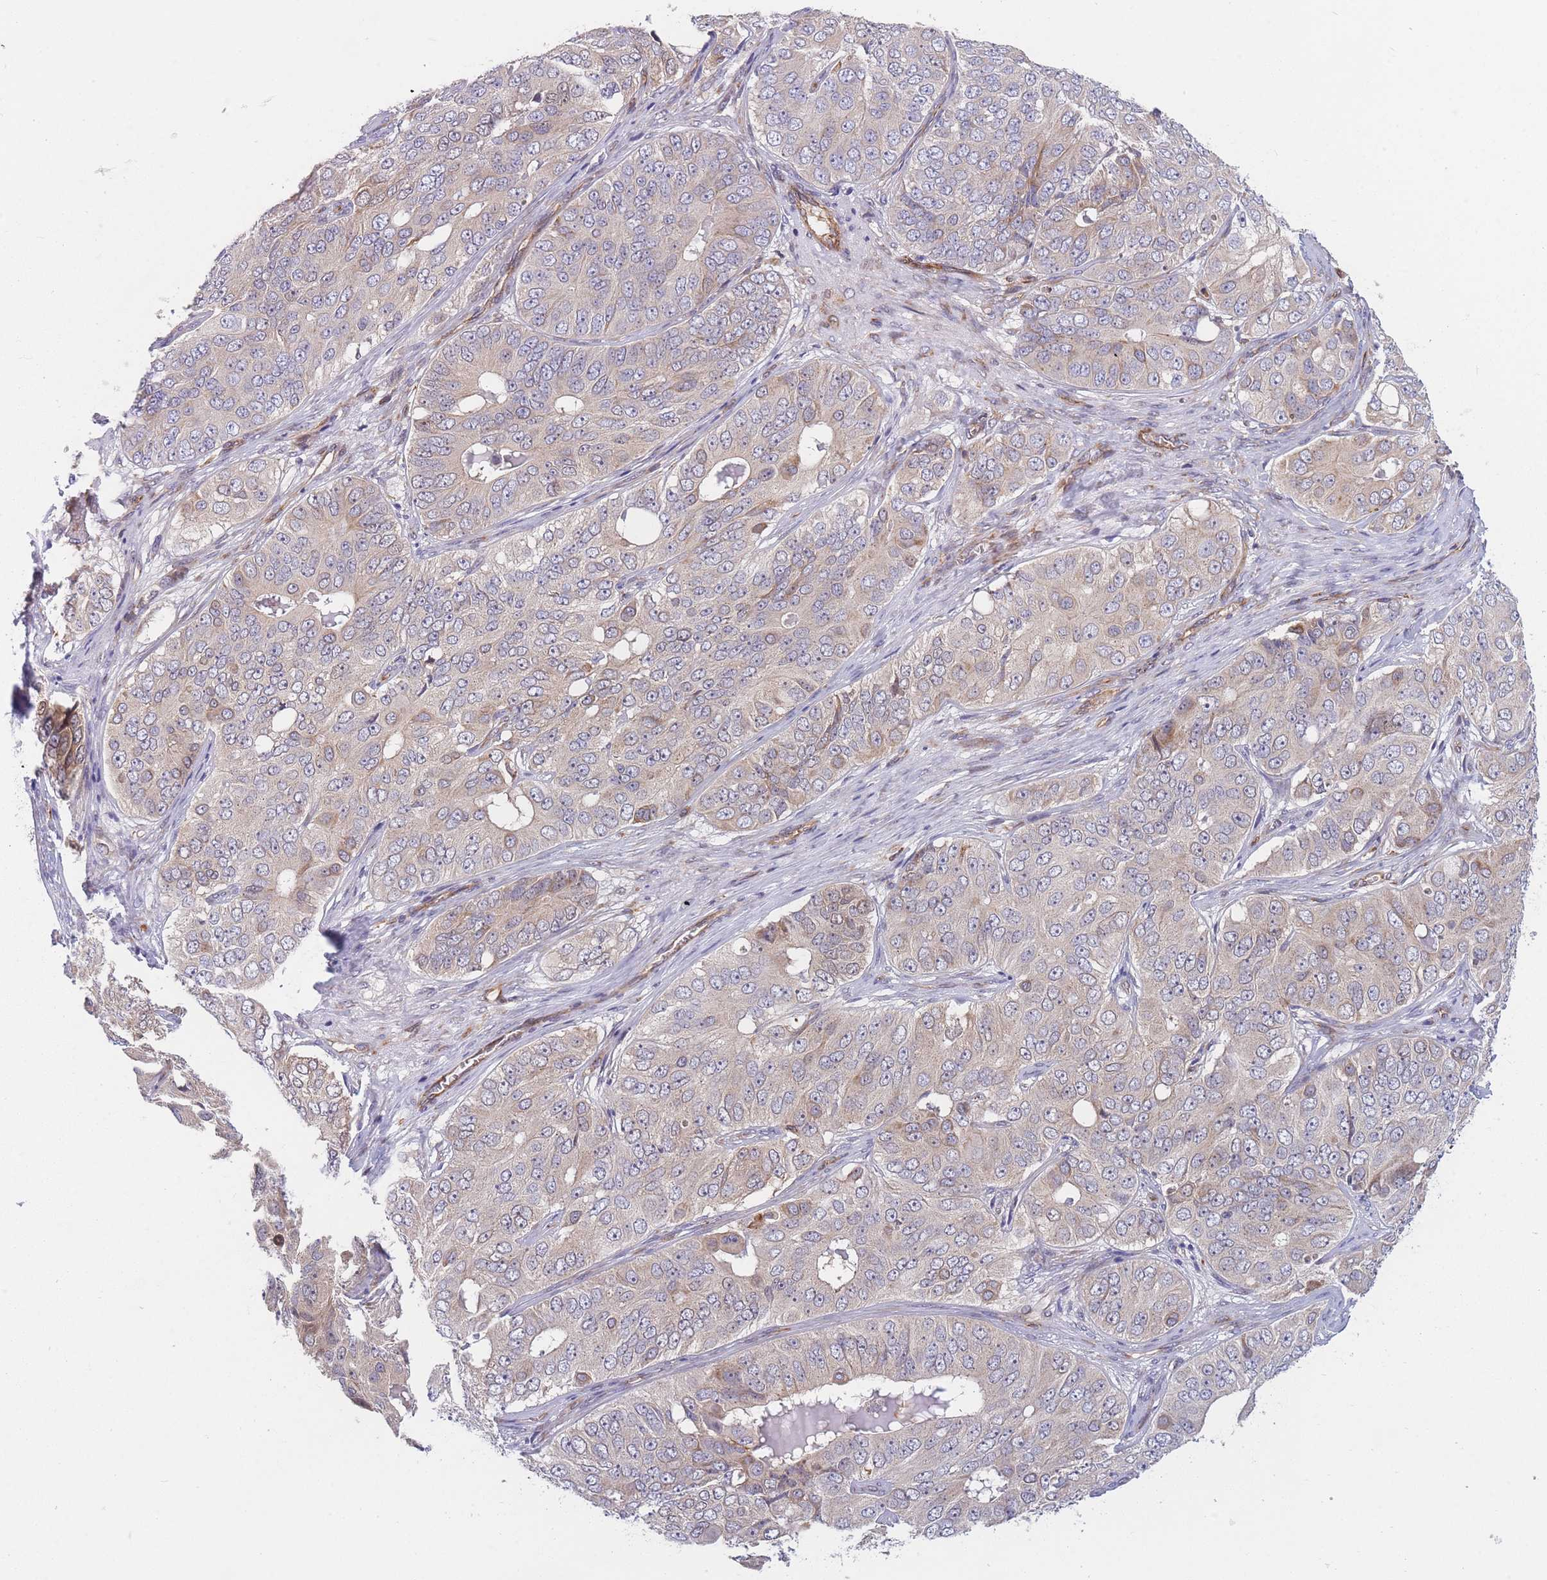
{"staining": {"intensity": "negative", "quantity": "none", "location": "none"}, "tissue": "ovarian cancer", "cell_type": "Tumor cells", "image_type": "cancer", "snomed": [{"axis": "morphology", "description": "Carcinoma, endometroid"}, {"axis": "topography", "description": "Ovary"}], "caption": "Endometroid carcinoma (ovarian) stained for a protein using IHC demonstrates no expression tumor cells.", "gene": "TMEM131L", "patient": {"sex": "female", "age": 51}}